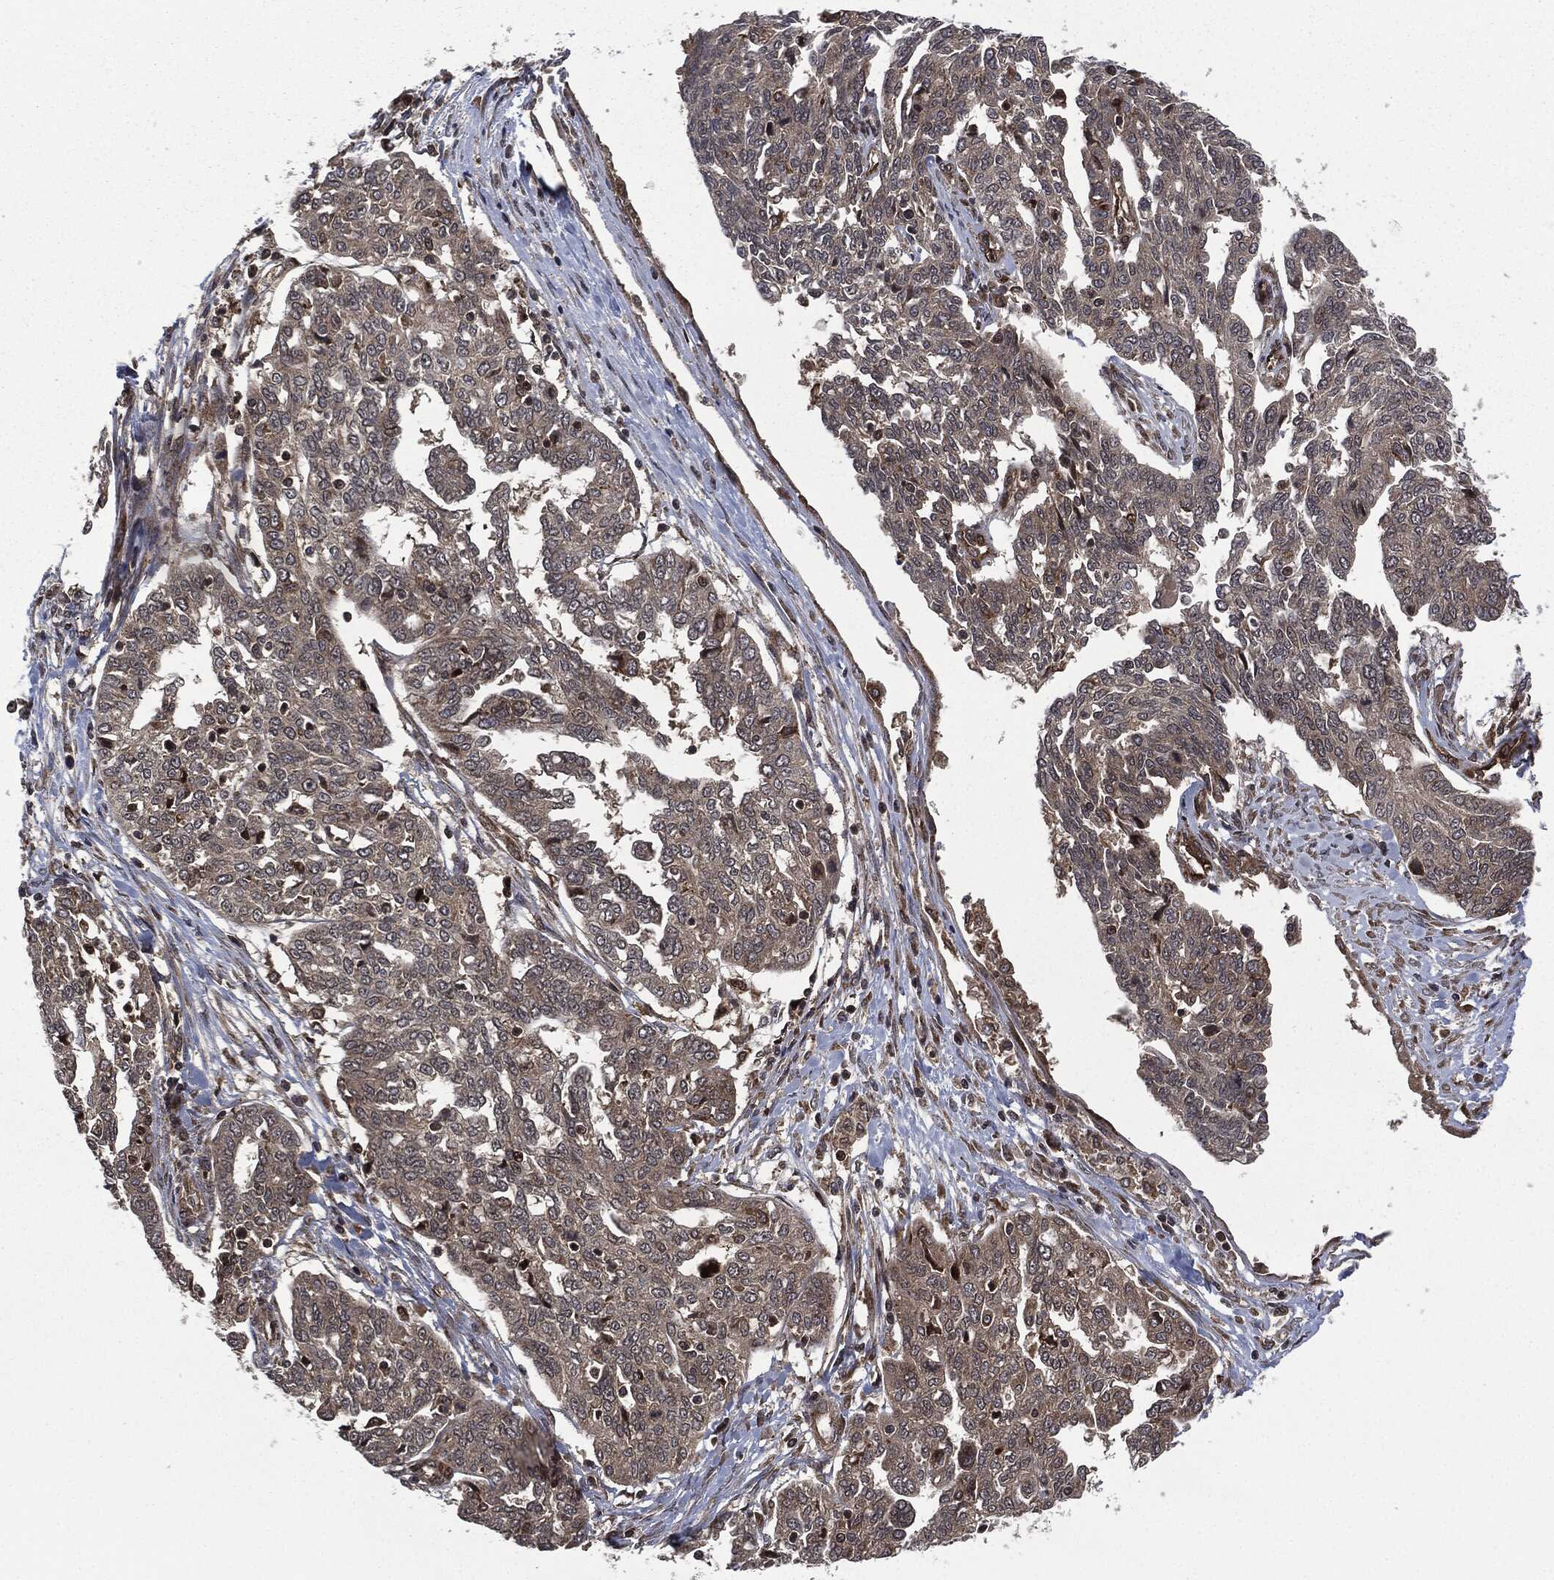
{"staining": {"intensity": "moderate", "quantity": "<25%", "location": "cytoplasmic/membranous"}, "tissue": "ovarian cancer", "cell_type": "Tumor cells", "image_type": "cancer", "snomed": [{"axis": "morphology", "description": "Cystadenocarcinoma, serous, NOS"}, {"axis": "topography", "description": "Ovary"}], "caption": "Ovarian cancer (serous cystadenocarcinoma) stained for a protein reveals moderate cytoplasmic/membranous positivity in tumor cells.", "gene": "HRAS", "patient": {"sex": "female", "age": 67}}